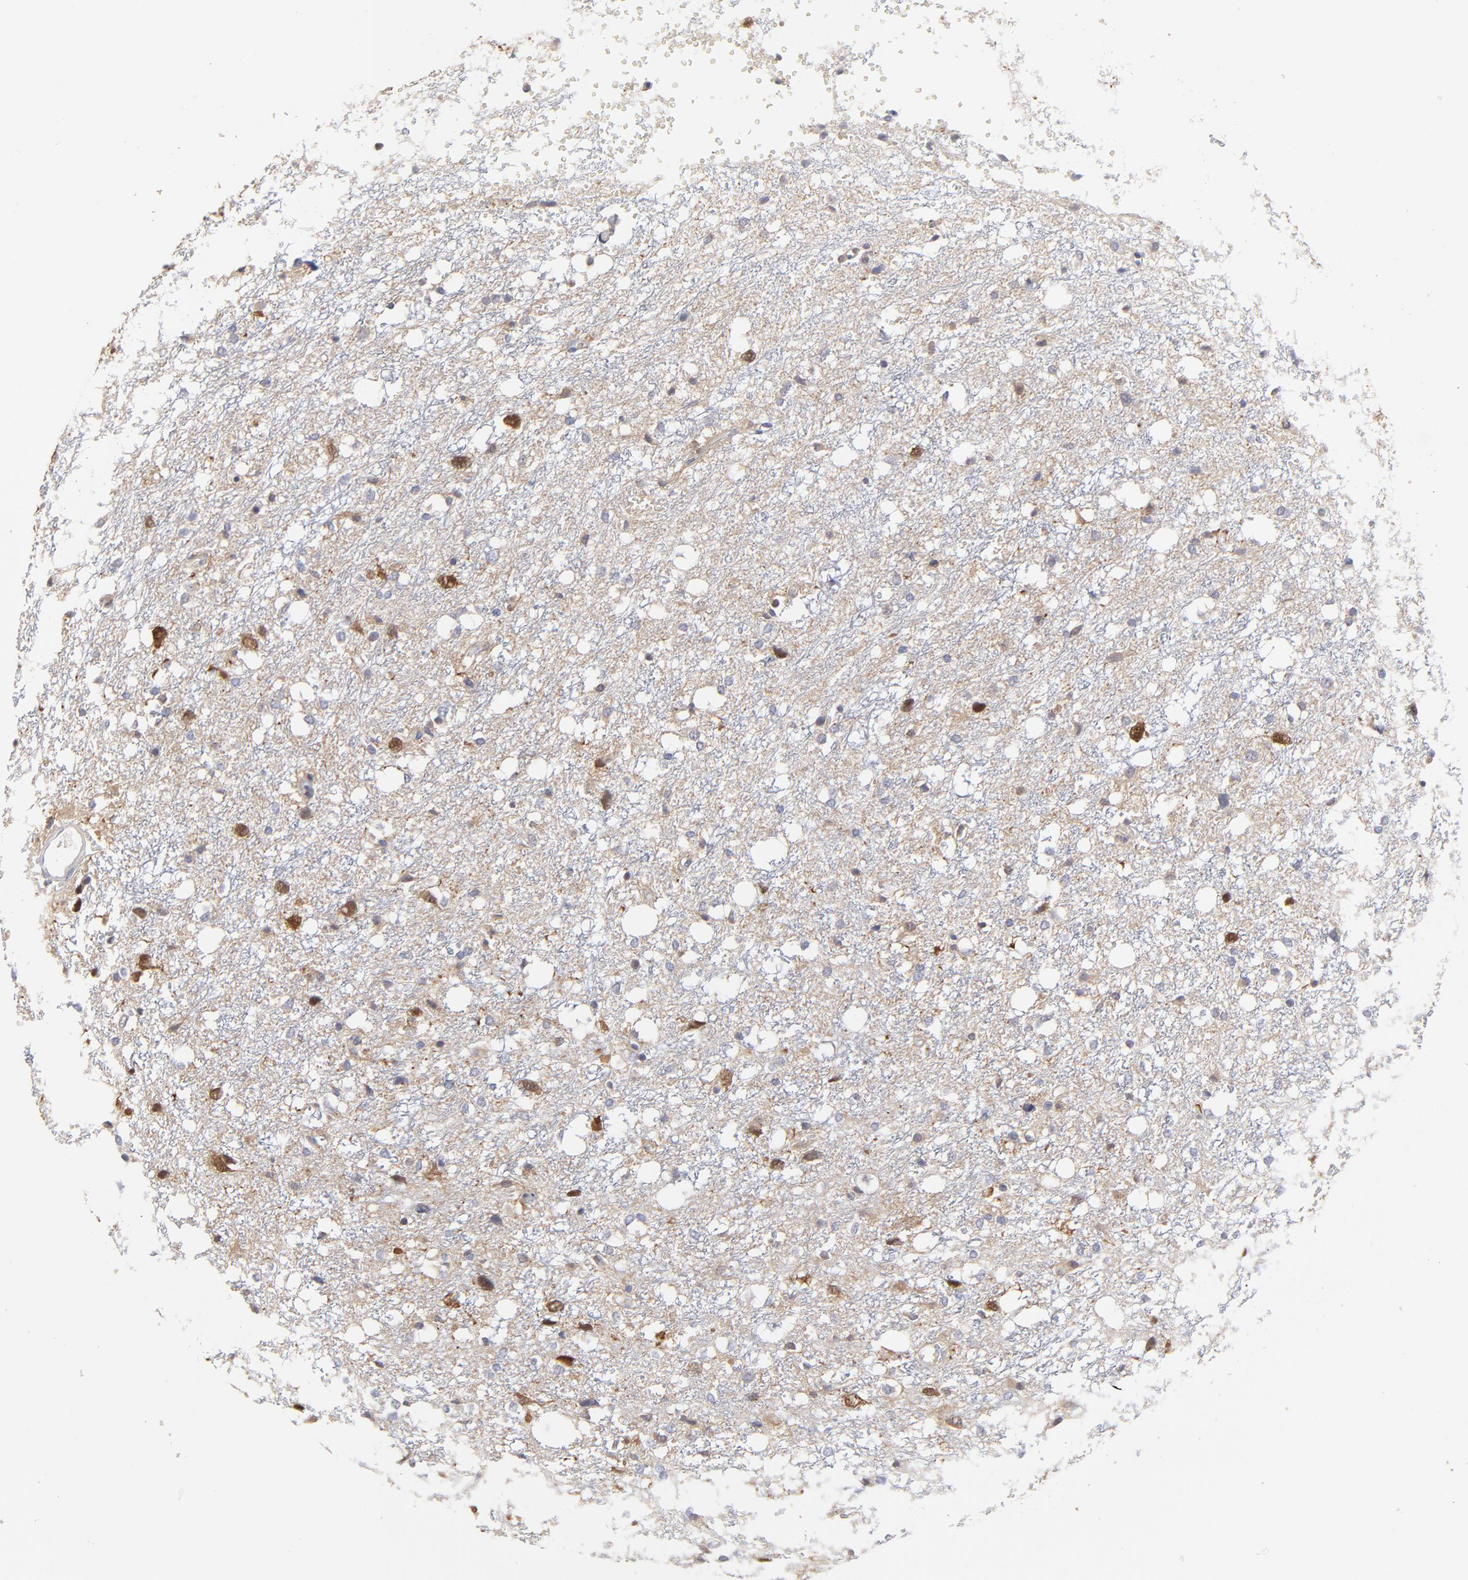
{"staining": {"intensity": "moderate", "quantity": "<25%", "location": "cytoplasmic/membranous"}, "tissue": "glioma", "cell_type": "Tumor cells", "image_type": "cancer", "snomed": [{"axis": "morphology", "description": "Glioma, malignant, High grade"}, {"axis": "topography", "description": "Brain"}], "caption": "High-power microscopy captured an IHC micrograph of malignant glioma (high-grade), revealing moderate cytoplasmic/membranous expression in approximately <25% of tumor cells.", "gene": "CASP3", "patient": {"sex": "female", "age": 59}}